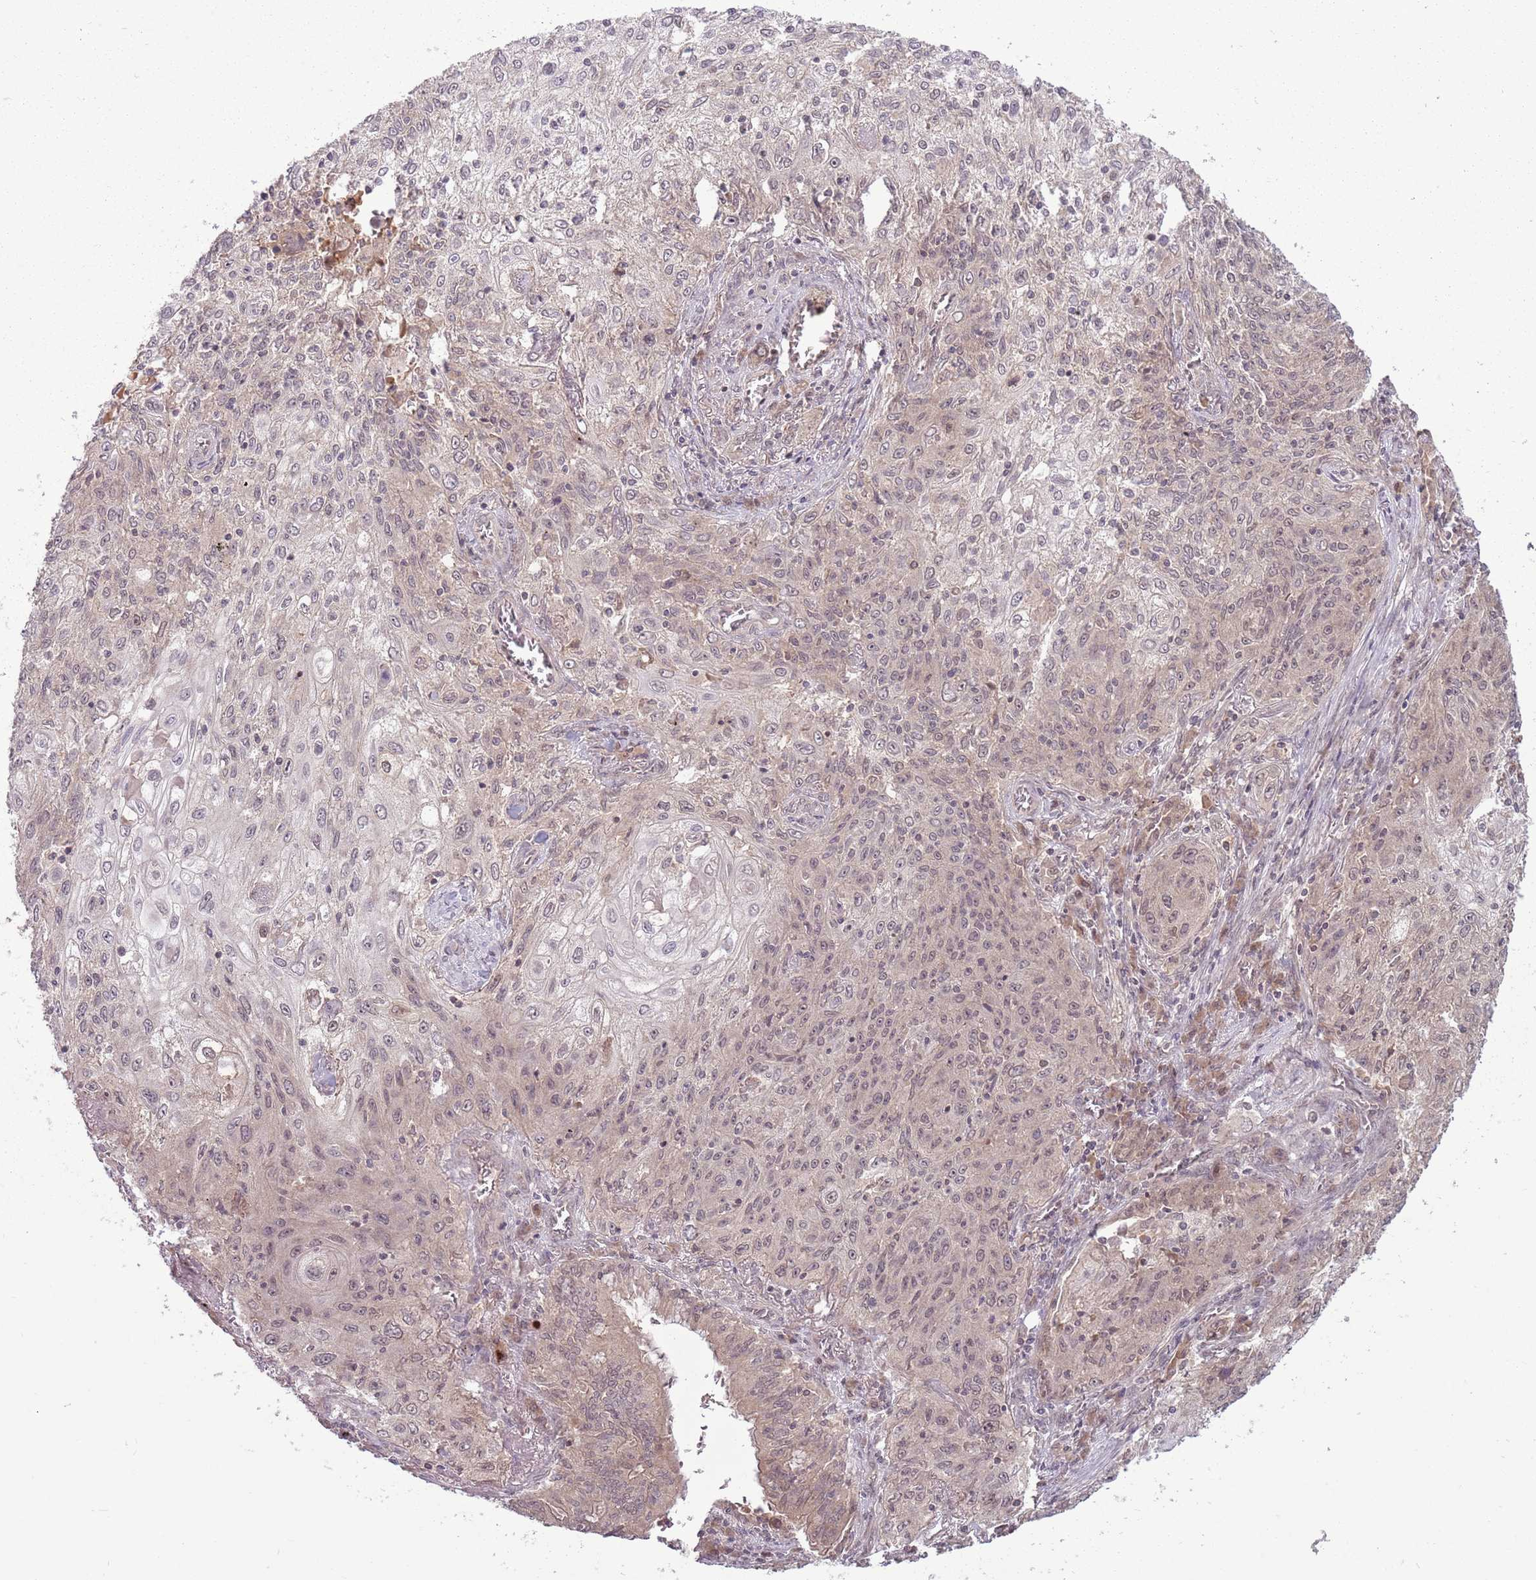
{"staining": {"intensity": "weak", "quantity": "<25%", "location": "cytoplasmic/membranous"}, "tissue": "lung cancer", "cell_type": "Tumor cells", "image_type": "cancer", "snomed": [{"axis": "morphology", "description": "Squamous cell carcinoma, NOS"}, {"axis": "topography", "description": "Lung"}], "caption": "The histopathology image reveals no significant expression in tumor cells of lung cancer (squamous cell carcinoma).", "gene": "ADAMTS3", "patient": {"sex": "female", "age": 69}}